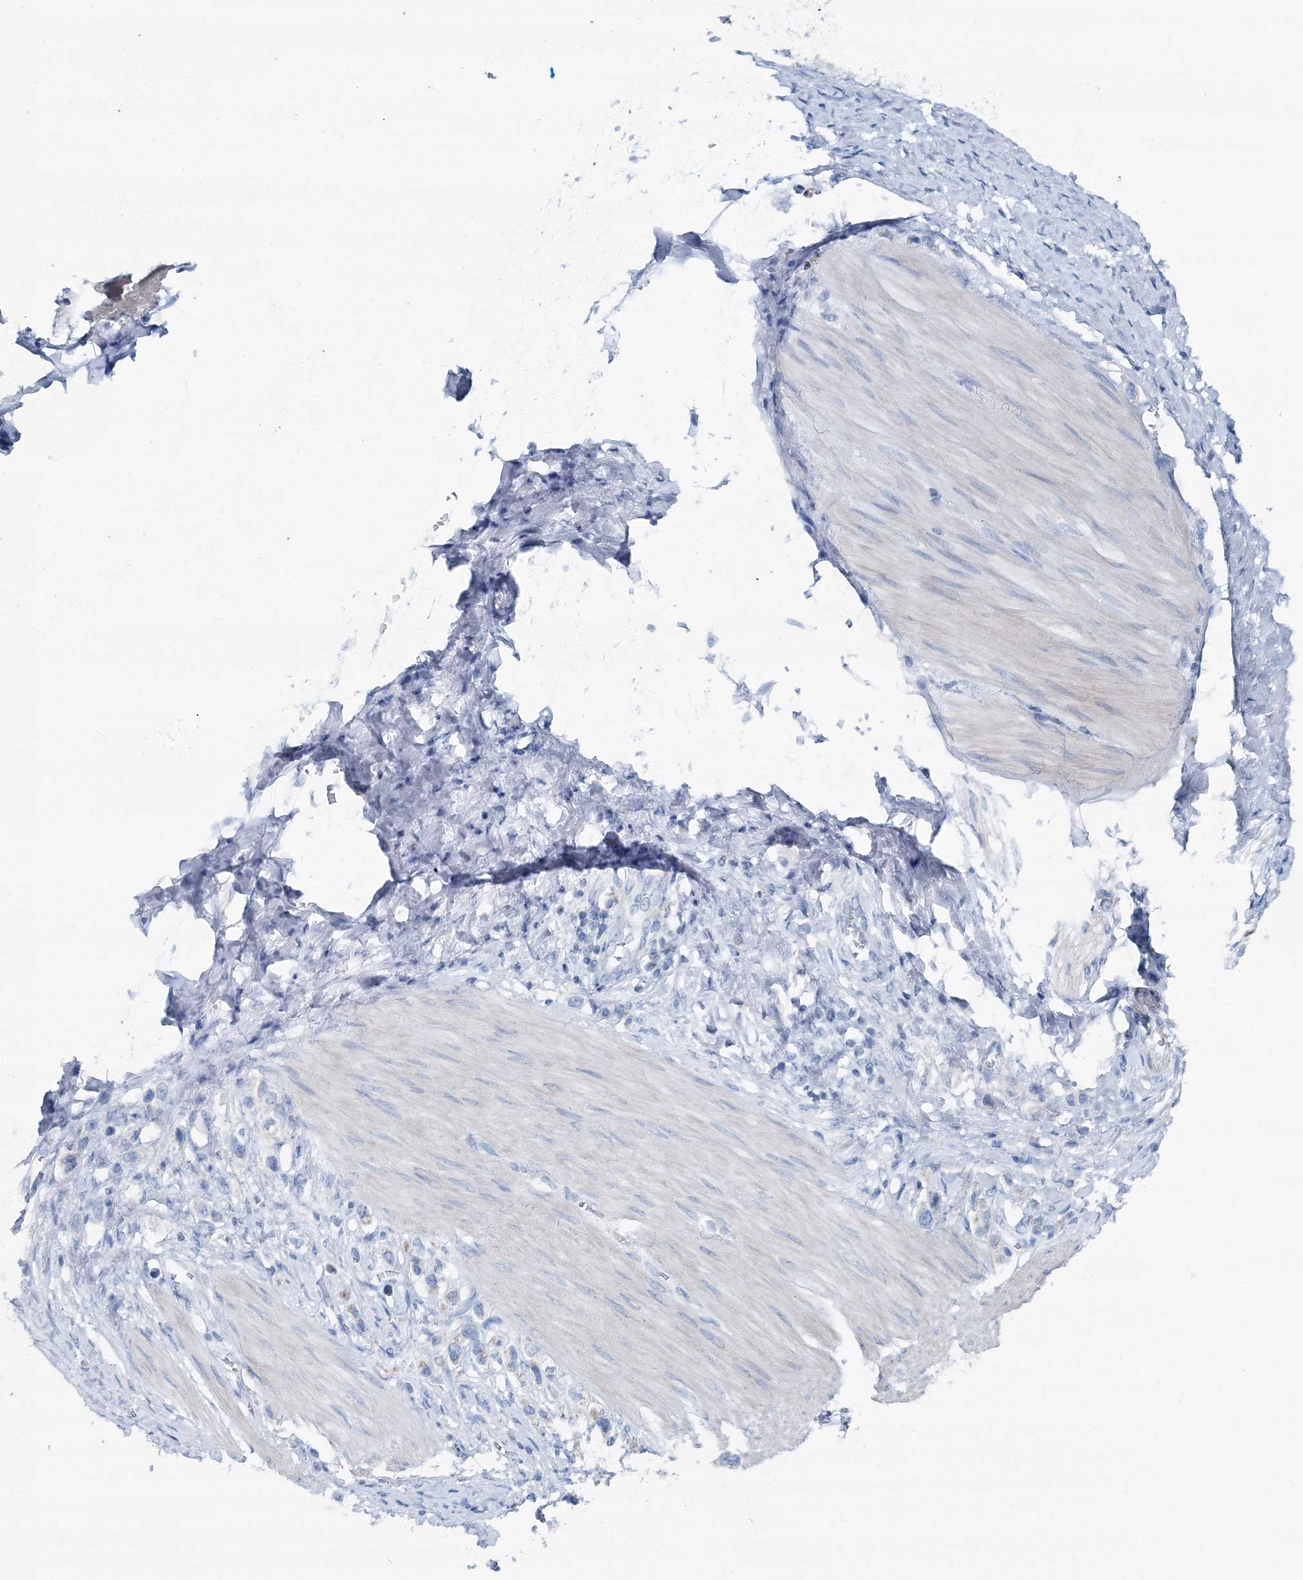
{"staining": {"intensity": "negative", "quantity": "none", "location": "none"}, "tissue": "stomach cancer", "cell_type": "Tumor cells", "image_type": "cancer", "snomed": [{"axis": "morphology", "description": "Adenocarcinoma, NOS"}, {"axis": "topography", "description": "Stomach"}], "caption": "This histopathology image is of adenocarcinoma (stomach) stained with immunohistochemistry (IHC) to label a protein in brown with the nuclei are counter-stained blue. There is no positivity in tumor cells.", "gene": "GABARAPL2", "patient": {"sex": "female", "age": 65}}